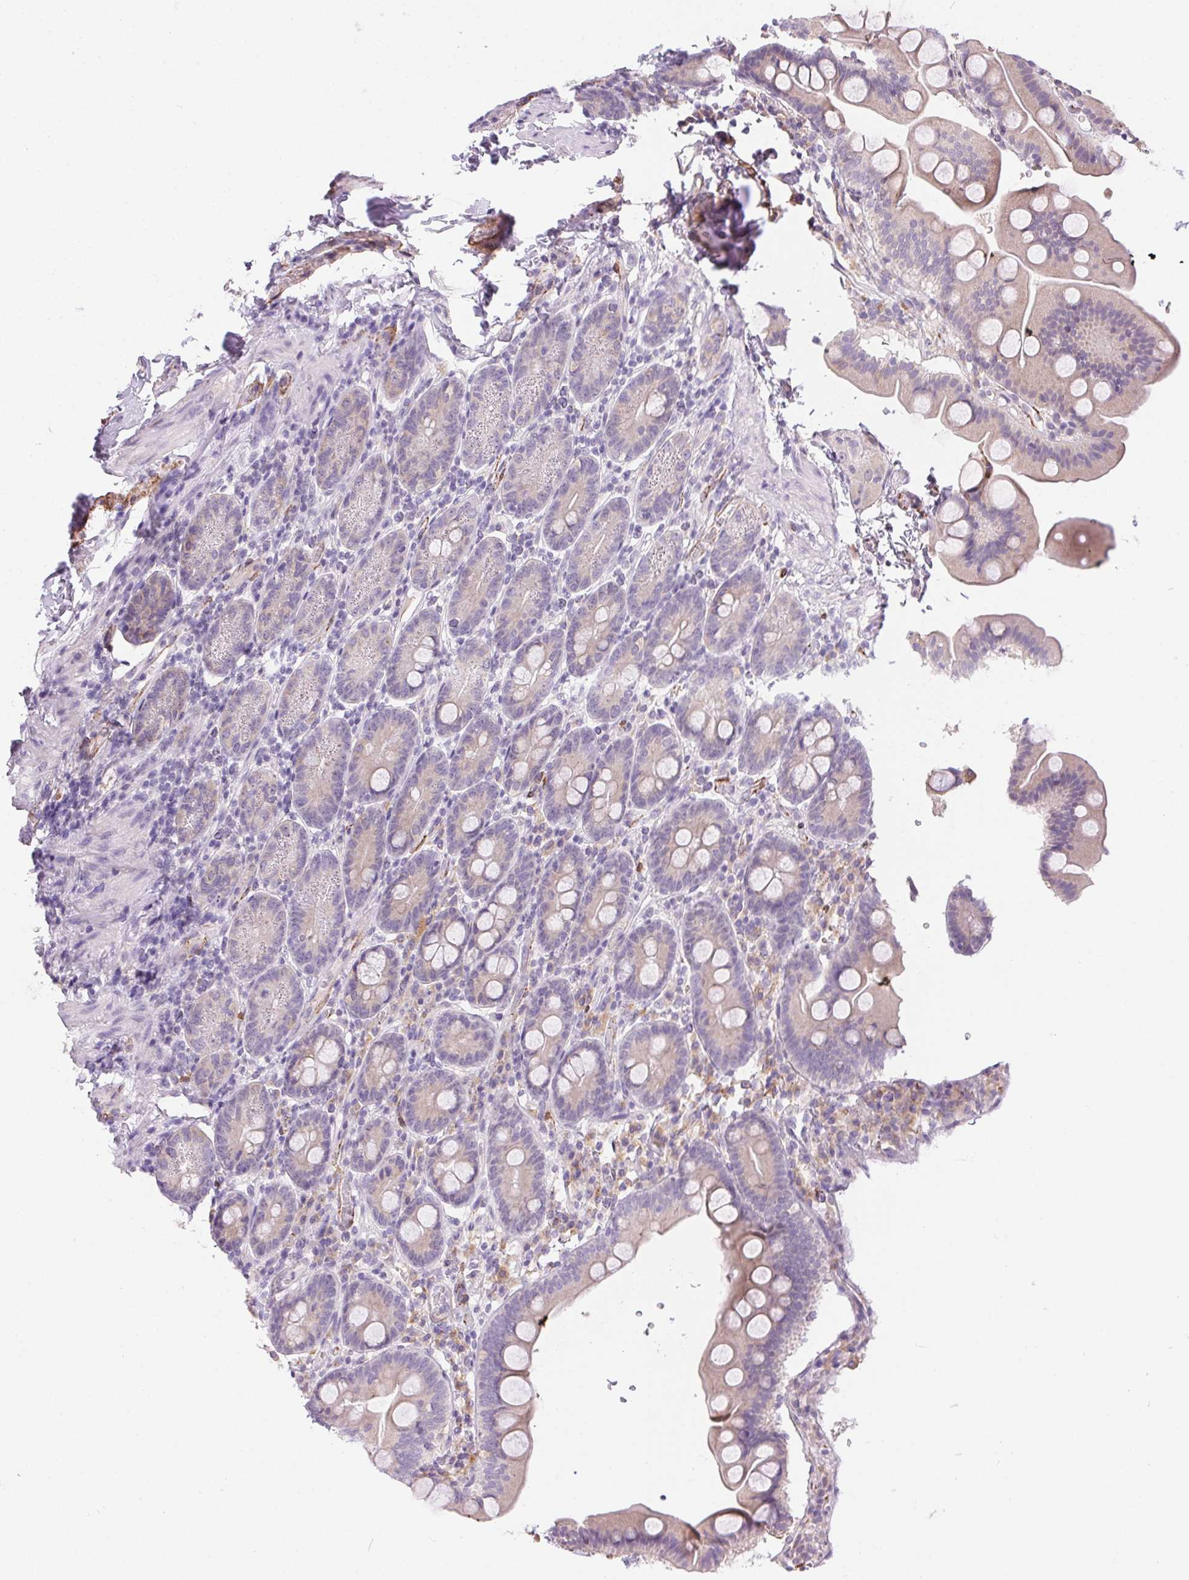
{"staining": {"intensity": "weak", "quantity": "<25%", "location": "cytoplasmic/membranous"}, "tissue": "duodenum", "cell_type": "Glandular cells", "image_type": "normal", "snomed": [{"axis": "morphology", "description": "Normal tissue, NOS"}, {"axis": "topography", "description": "Pancreas"}, {"axis": "topography", "description": "Duodenum"}], "caption": "High power microscopy micrograph of an IHC image of normal duodenum, revealing no significant staining in glandular cells.", "gene": "HRC", "patient": {"sex": "male", "age": 59}}